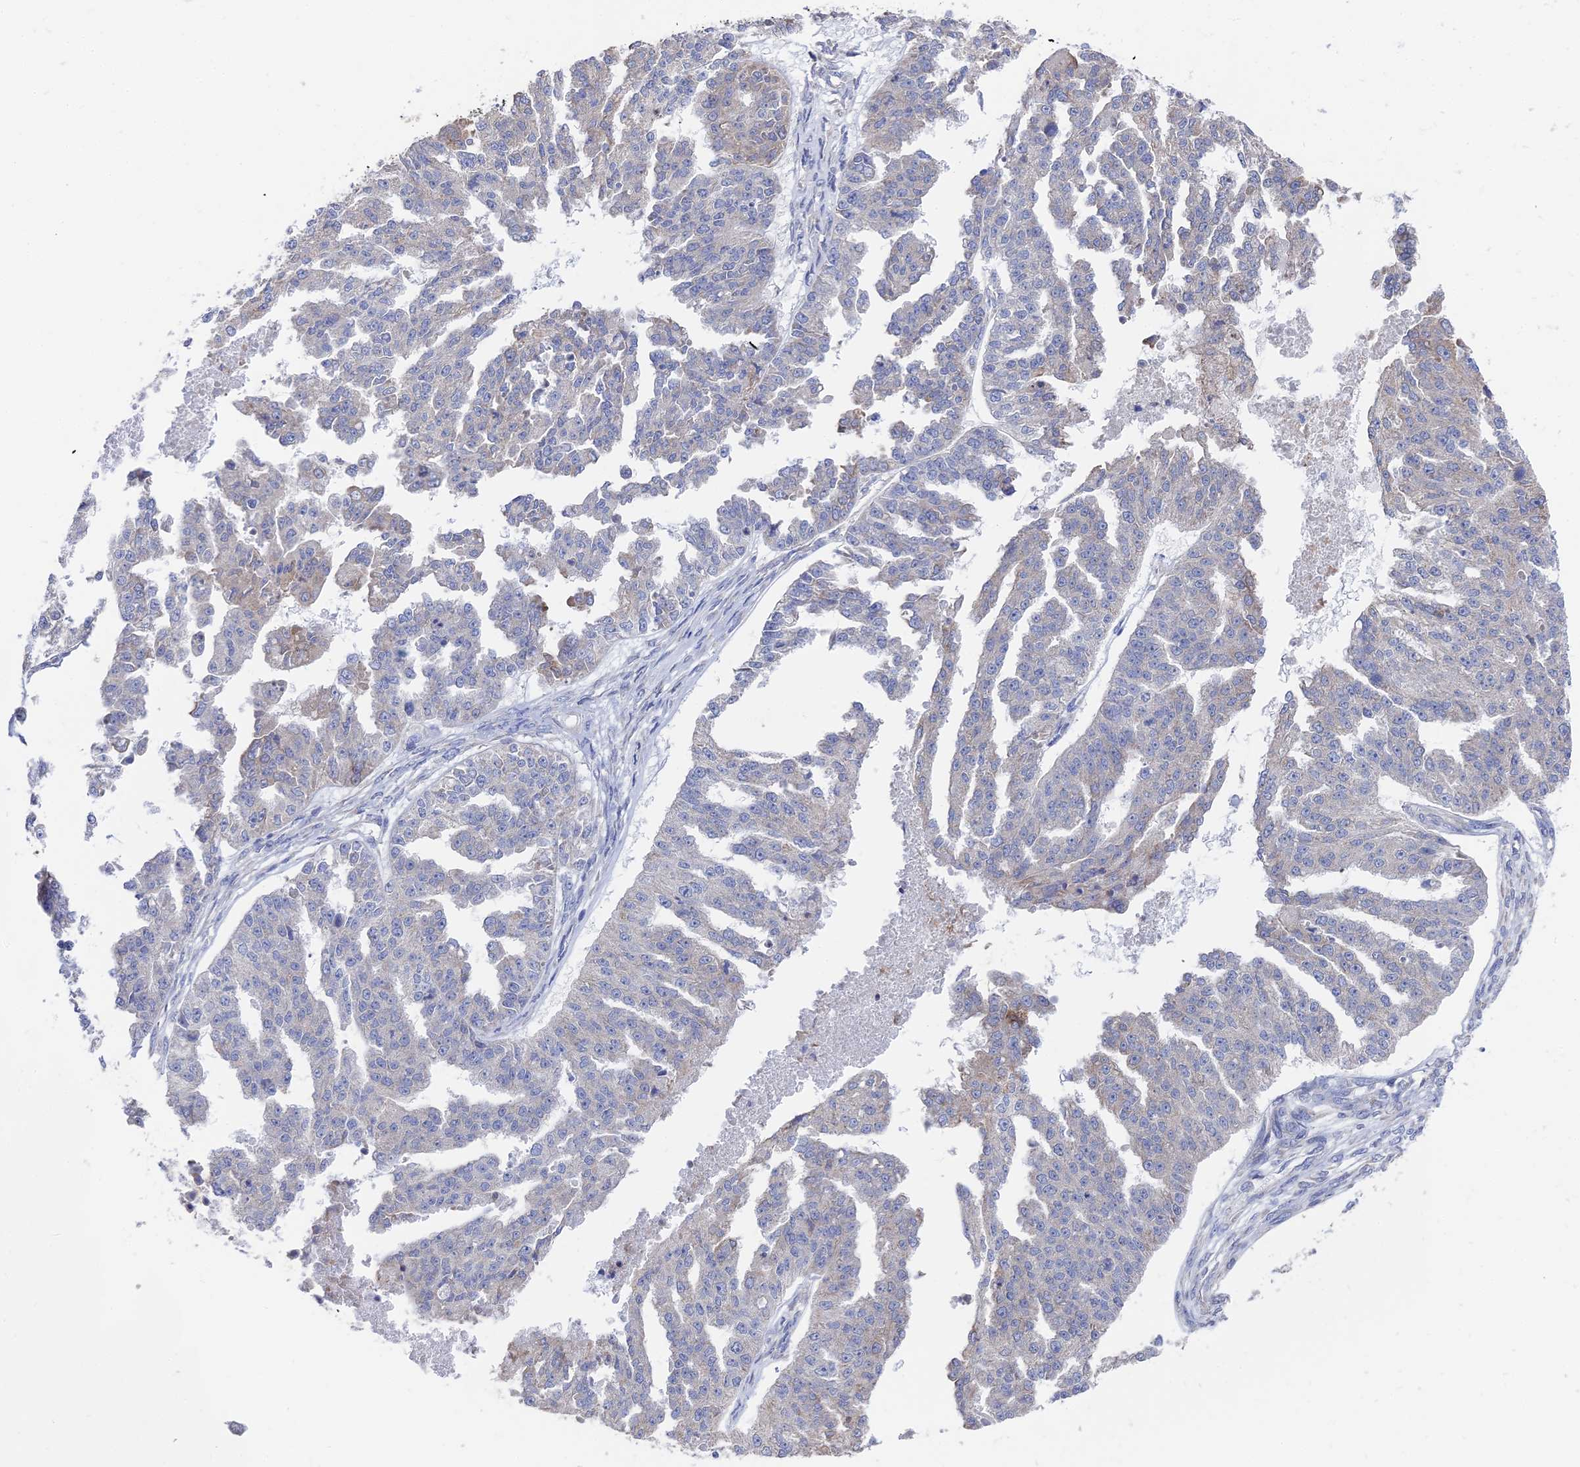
{"staining": {"intensity": "negative", "quantity": "none", "location": "none"}, "tissue": "ovarian cancer", "cell_type": "Tumor cells", "image_type": "cancer", "snomed": [{"axis": "morphology", "description": "Cystadenocarcinoma, serous, NOS"}, {"axis": "topography", "description": "Ovary"}], "caption": "IHC of human ovarian cancer (serous cystadenocarcinoma) displays no expression in tumor cells.", "gene": "TNNT3", "patient": {"sex": "female", "age": 58}}